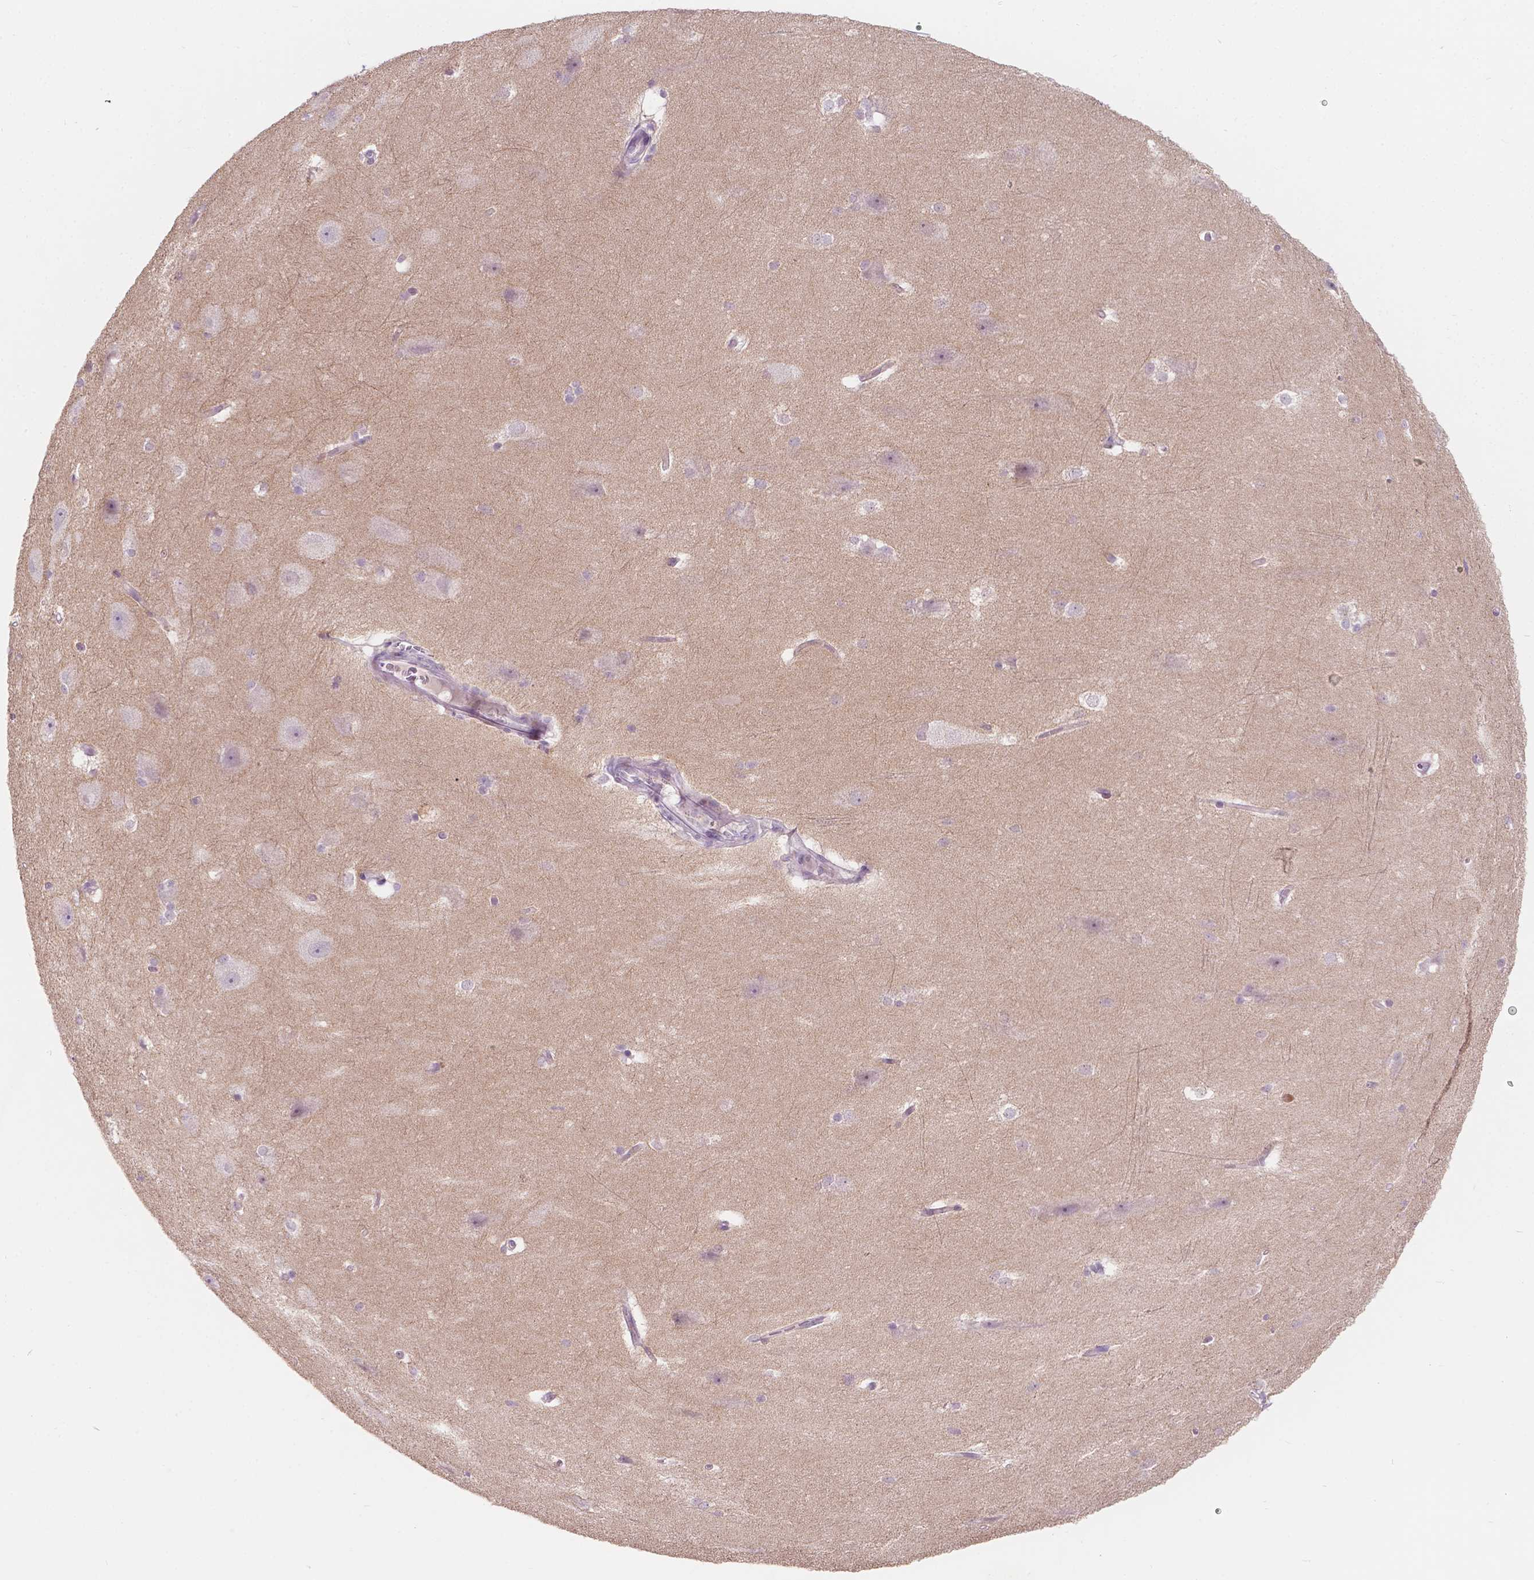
{"staining": {"intensity": "negative", "quantity": "none", "location": "none"}, "tissue": "hippocampus", "cell_type": "Glial cells", "image_type": "normal", "snomed": [{"axis": "morphology", "description": "Normal tissue, NOS"}, {"axis": "topography", "description": "Cerebral cortex"}, {"axis": "topography", "description": "Hippocampus"}], "caption": "DAB immunohistochemical staining of unremarkable human hippocampus shows no significant staining in glial cells. (DAB immunohistochemistry (IHC), high magnification).", "gene": "TM6SF2", "patient": {"sex": "female", "age": 19}}